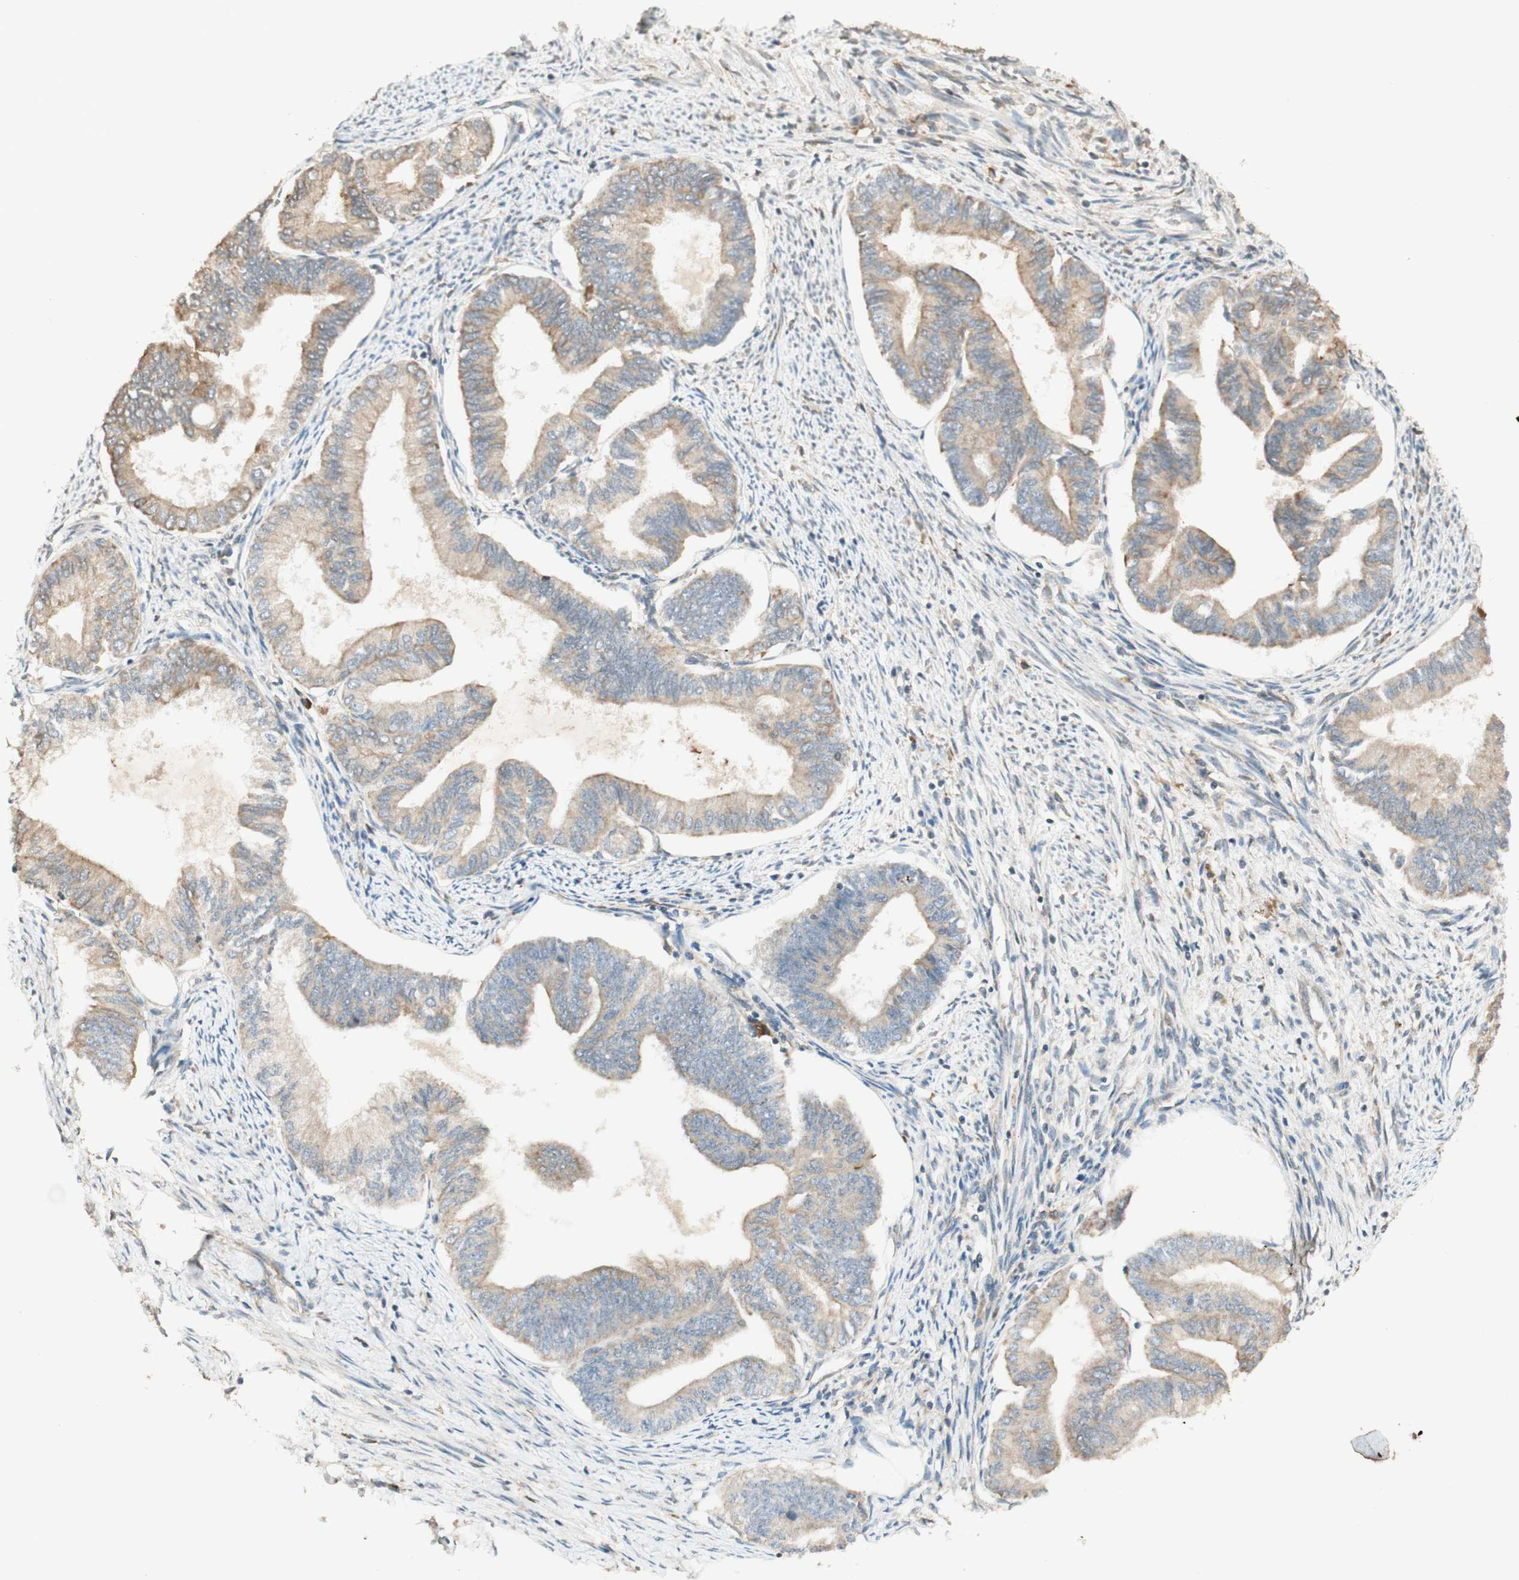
{"staining": {"intensity": "weak", "quantity": ">75%", "location": "cytoplasmic/membranous"}, "tissue": "endometrial cancer", "cell_type": "Tumor cells", "image_type": "cancer", "snomed": [{"axis": "morphology", "description": "Adenocarcinoma, NOS"}, {"axis": "topography", "description": "Endometrium"}], "caption": "Tumor cells reveal low levels of weak cytoplasmic/membranous expression in approximately >75% of cells in endometrial adenocarcinoma.", "gene": "CLCN2", "patient": {"sex": "female", "age": 86}}